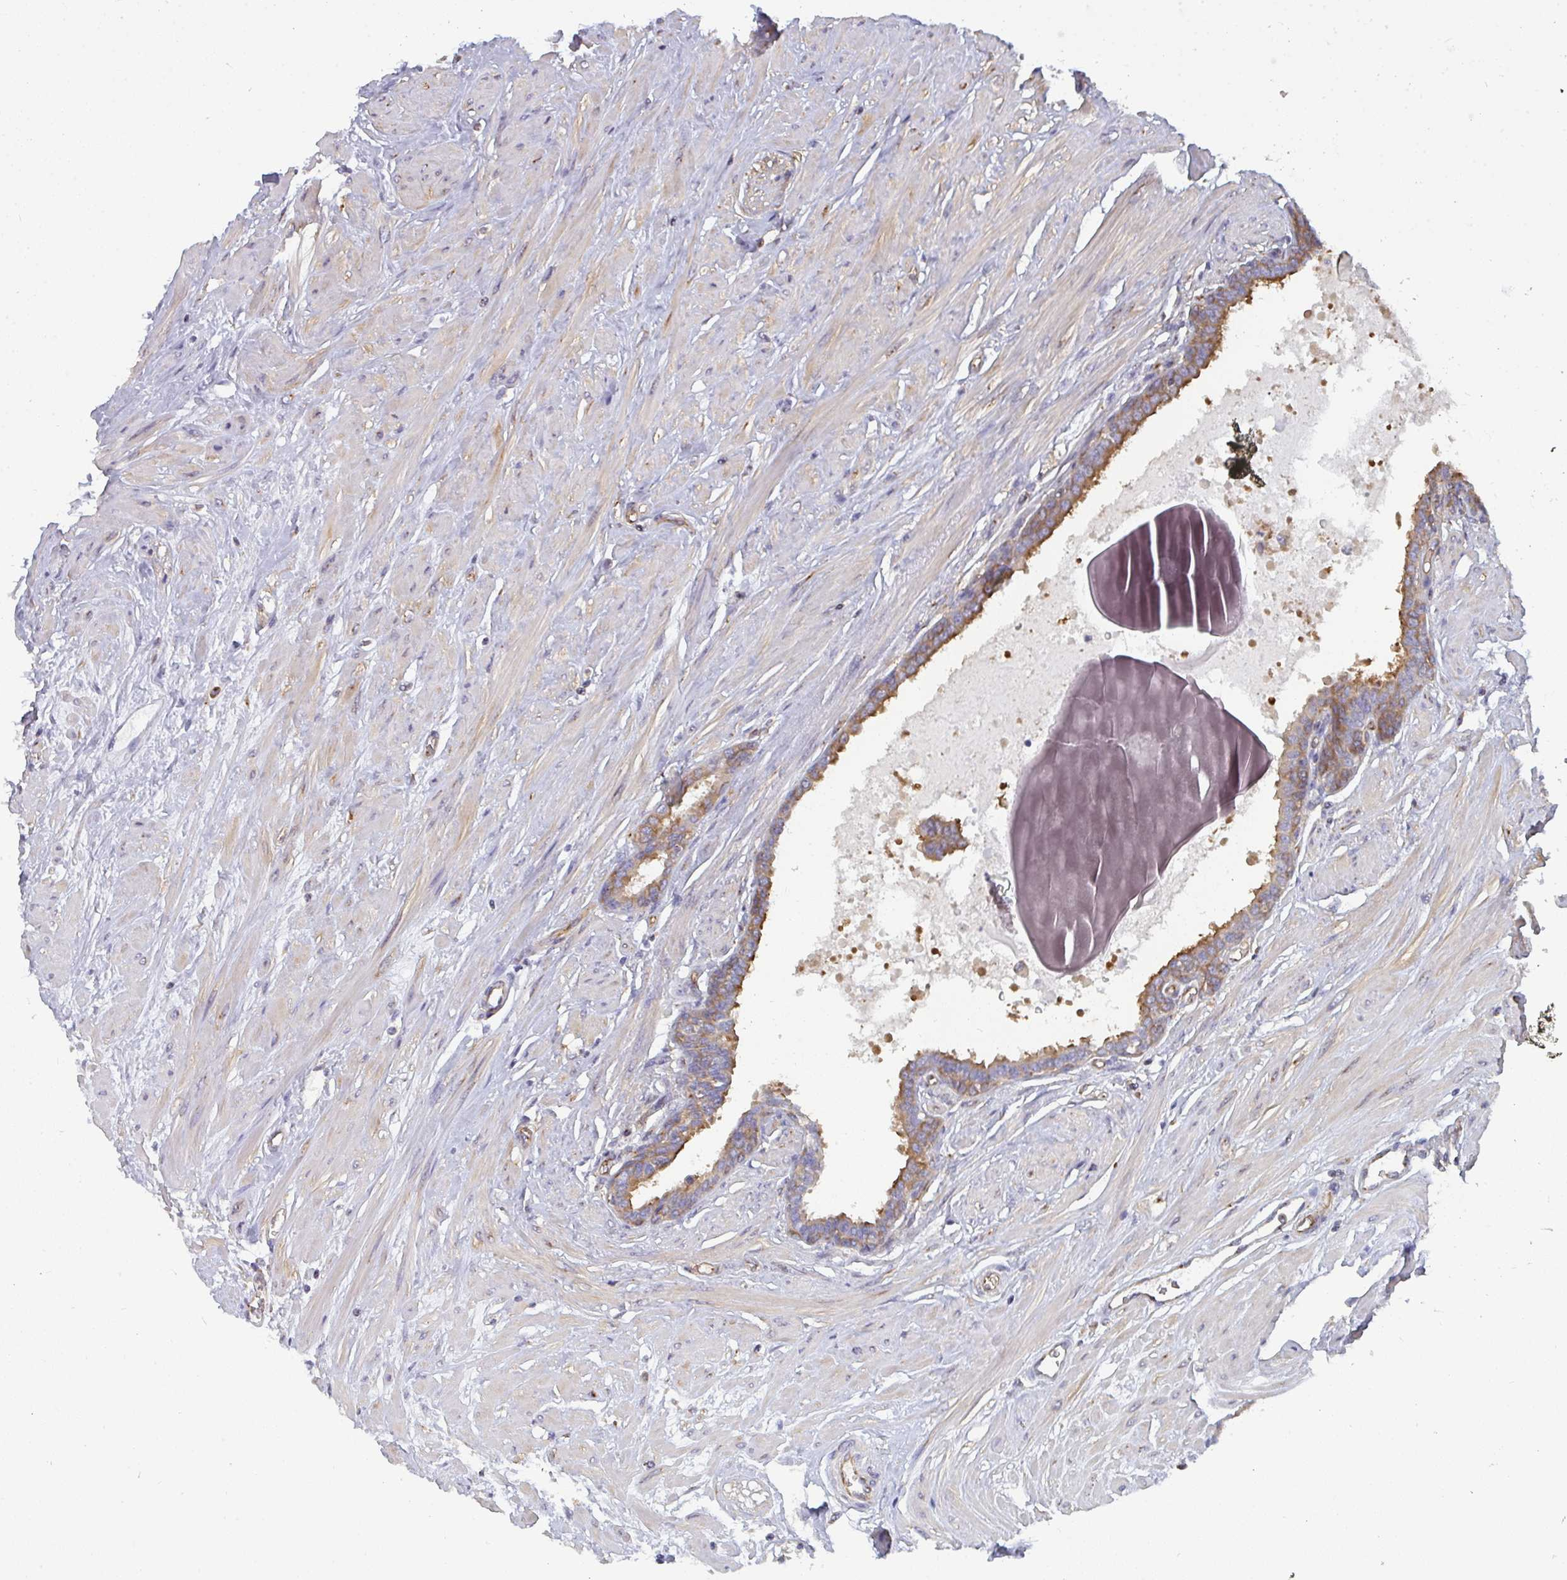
{"staining": {"intensity": "moderate", "quantity": ">75%", "location": "cytoplasmic/membranous"}, "tissue": "seminal vesicle", "cell_type": "Glandular cells", "image_type": "normal", "snomed": [{"axis": "morphology", "description": "Normal tissue, NOS"}, {"axis": "topography", "description": "Prostate"}, {"axis": "topography", "description": "Seminal veicle"}], "caption": "Immunohistochemical staining of unremarkable human seminal vesicle displays moderate cytoplasmic/membranous protein staining in about >75% of glandular cells.", "gene": "DYNC1I2", "patient": {"sex": "male", "age": 60}}